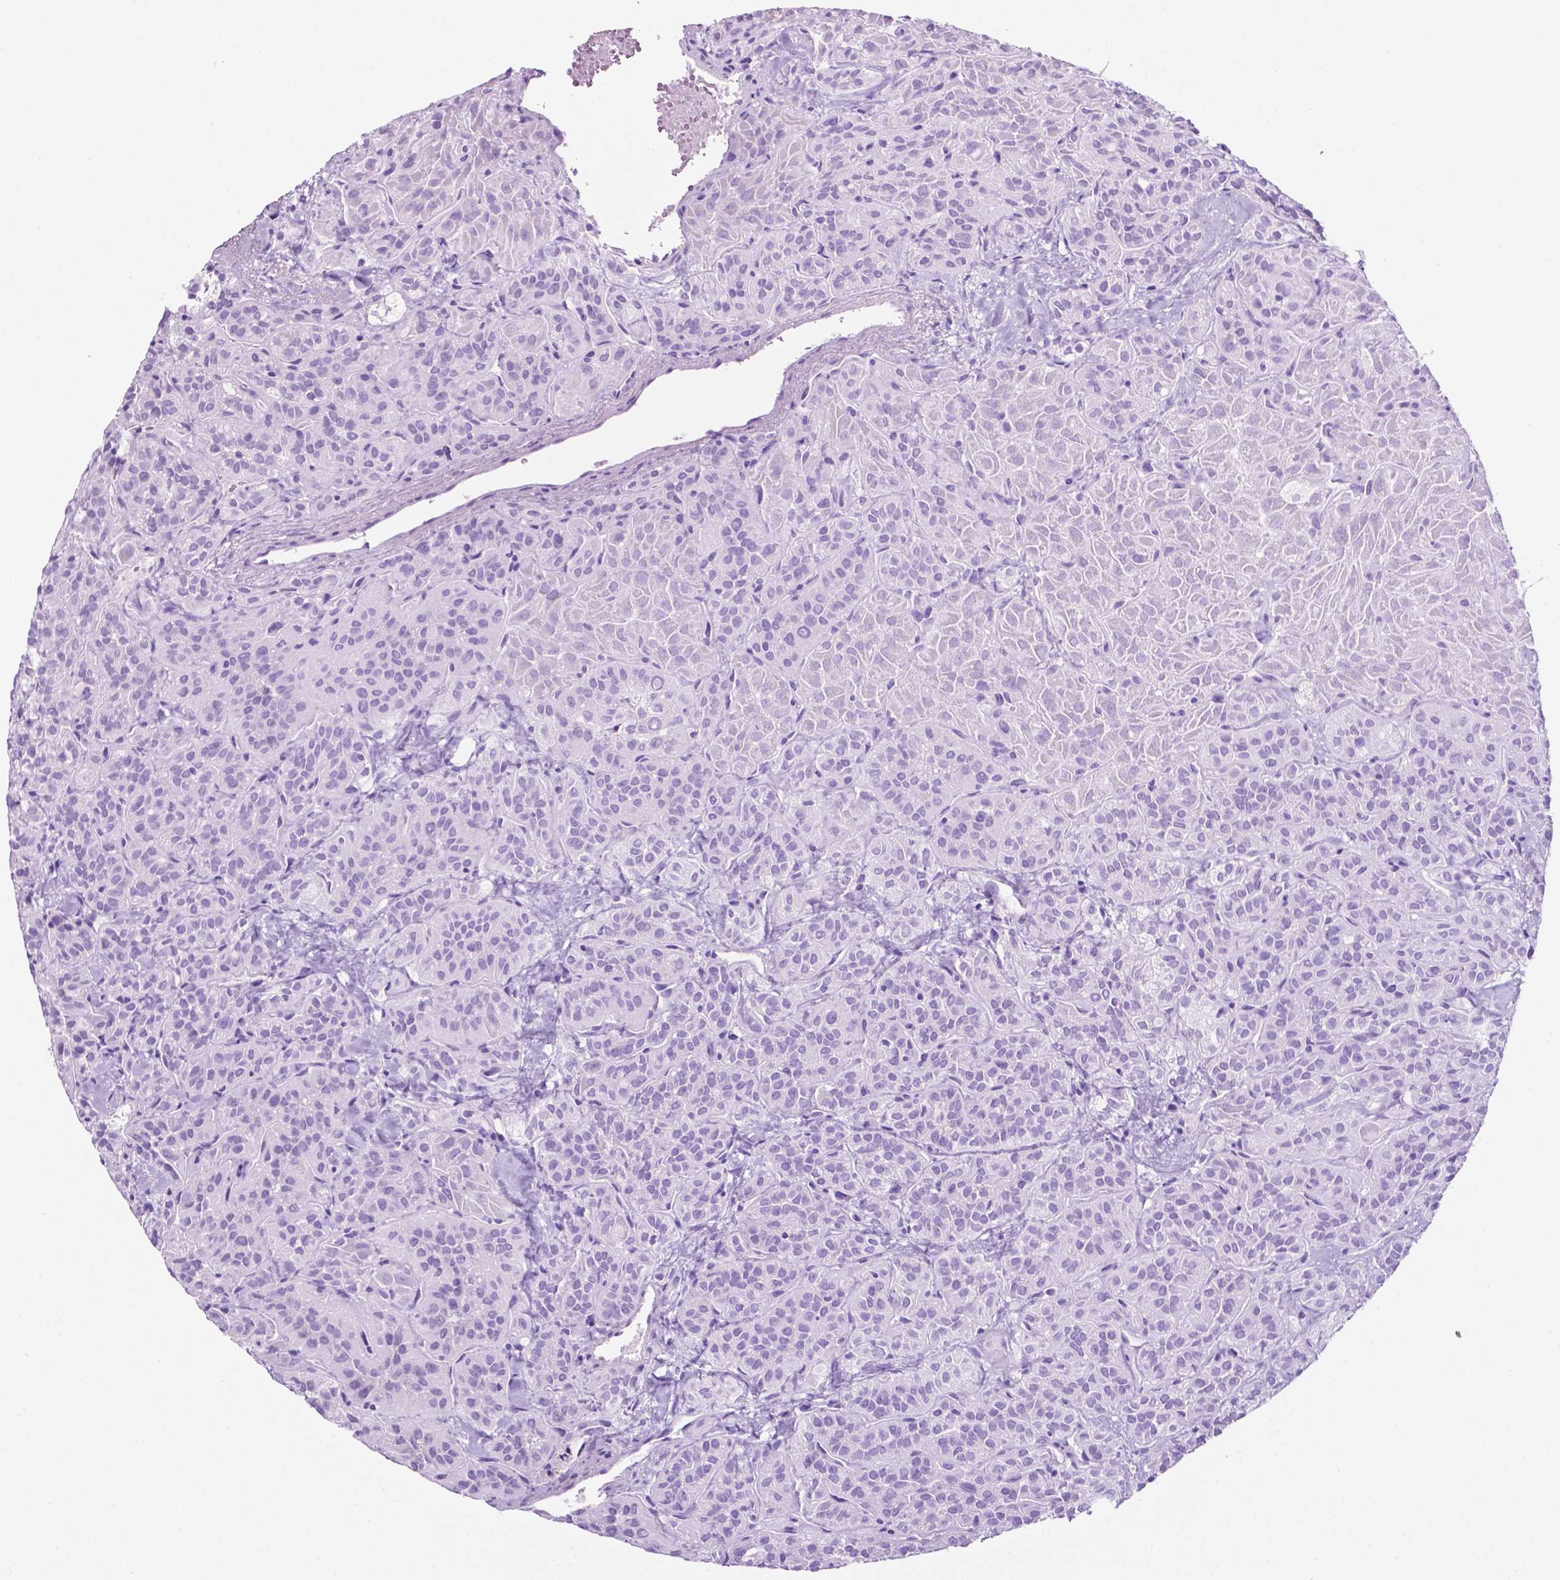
{"staining": {"intensity": "negative", "quantity": "none", "location": "none"}, "tissue": "thyroid cancer", "cell_type": "Tumor cells", "image_type": "cancer", "snomed": [{"axis": "morphology", "description": "Papillary adenocarcinoma, NOS"}, {"axis": "topography", "description": "Thyroid gland"}], "caption": "An image of human papillary adenocarcinoma (thyroid) is negative for staining in tumor cells. (DAB (3,3'-diaminobenzidine) IHC, high magnification).", "gene": "RPL29", "patient": {"sex": "female", "age": 45}}